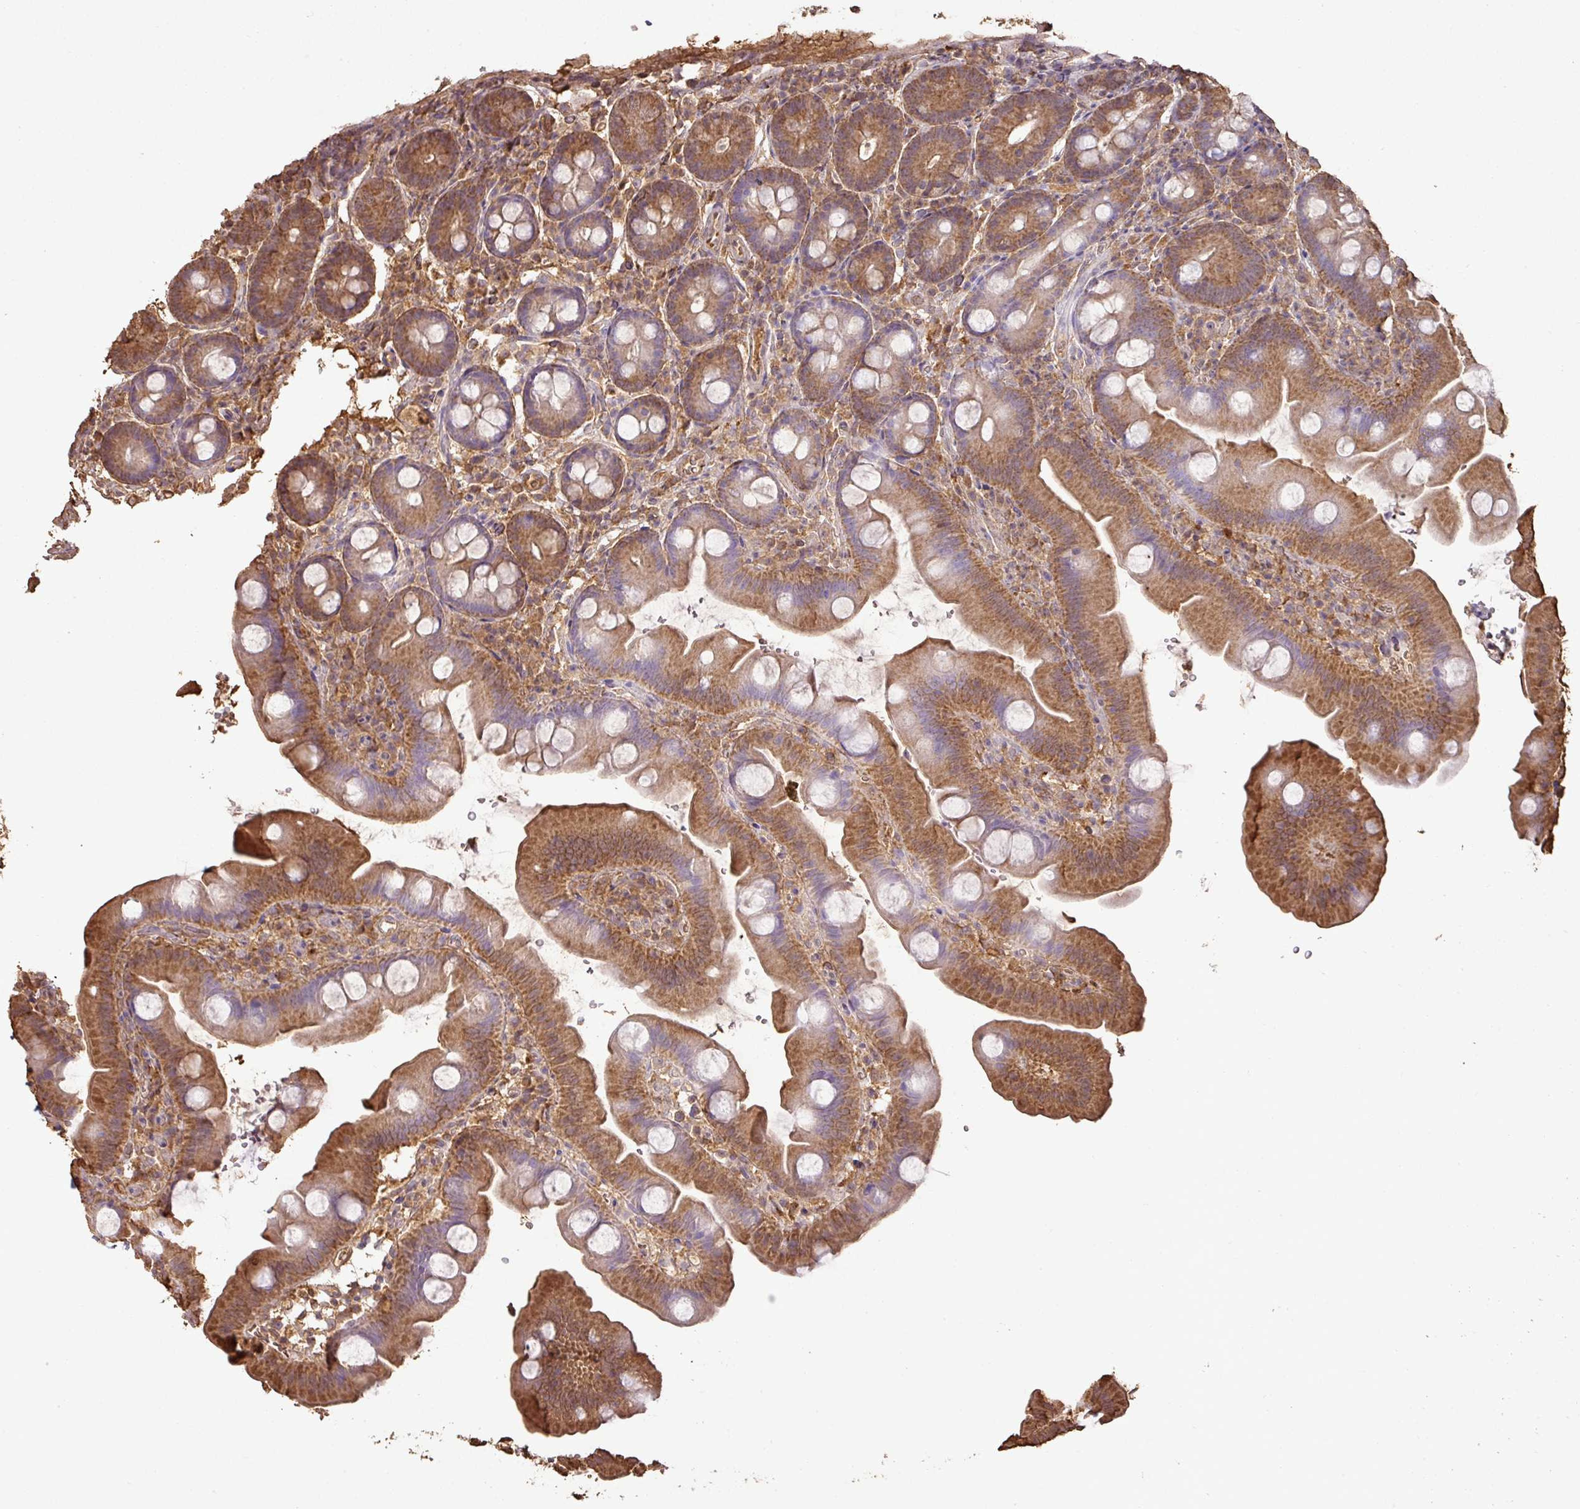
{"staining": {"intensity": "moderate", "quantity": ">75%", "location": "cytoplasmic/membranous"}, "tissue": "small intestine", "cell_type": "Glandular cells", "image_type": "normal", "snomed": [{"axis": "morphology", "description": "Normal tissue, NOS"}, {"axis": "topography", "description": "Small intestine"}], "caption": "An IHC photomicrograph of normal tissue is shown. Protein staining in brown highlights moderate cytoplasmic/membranous positivity in small intestine within glandular cells.", "gene": "ATAT1", "patient": {"sex": "female", "age": 68}}